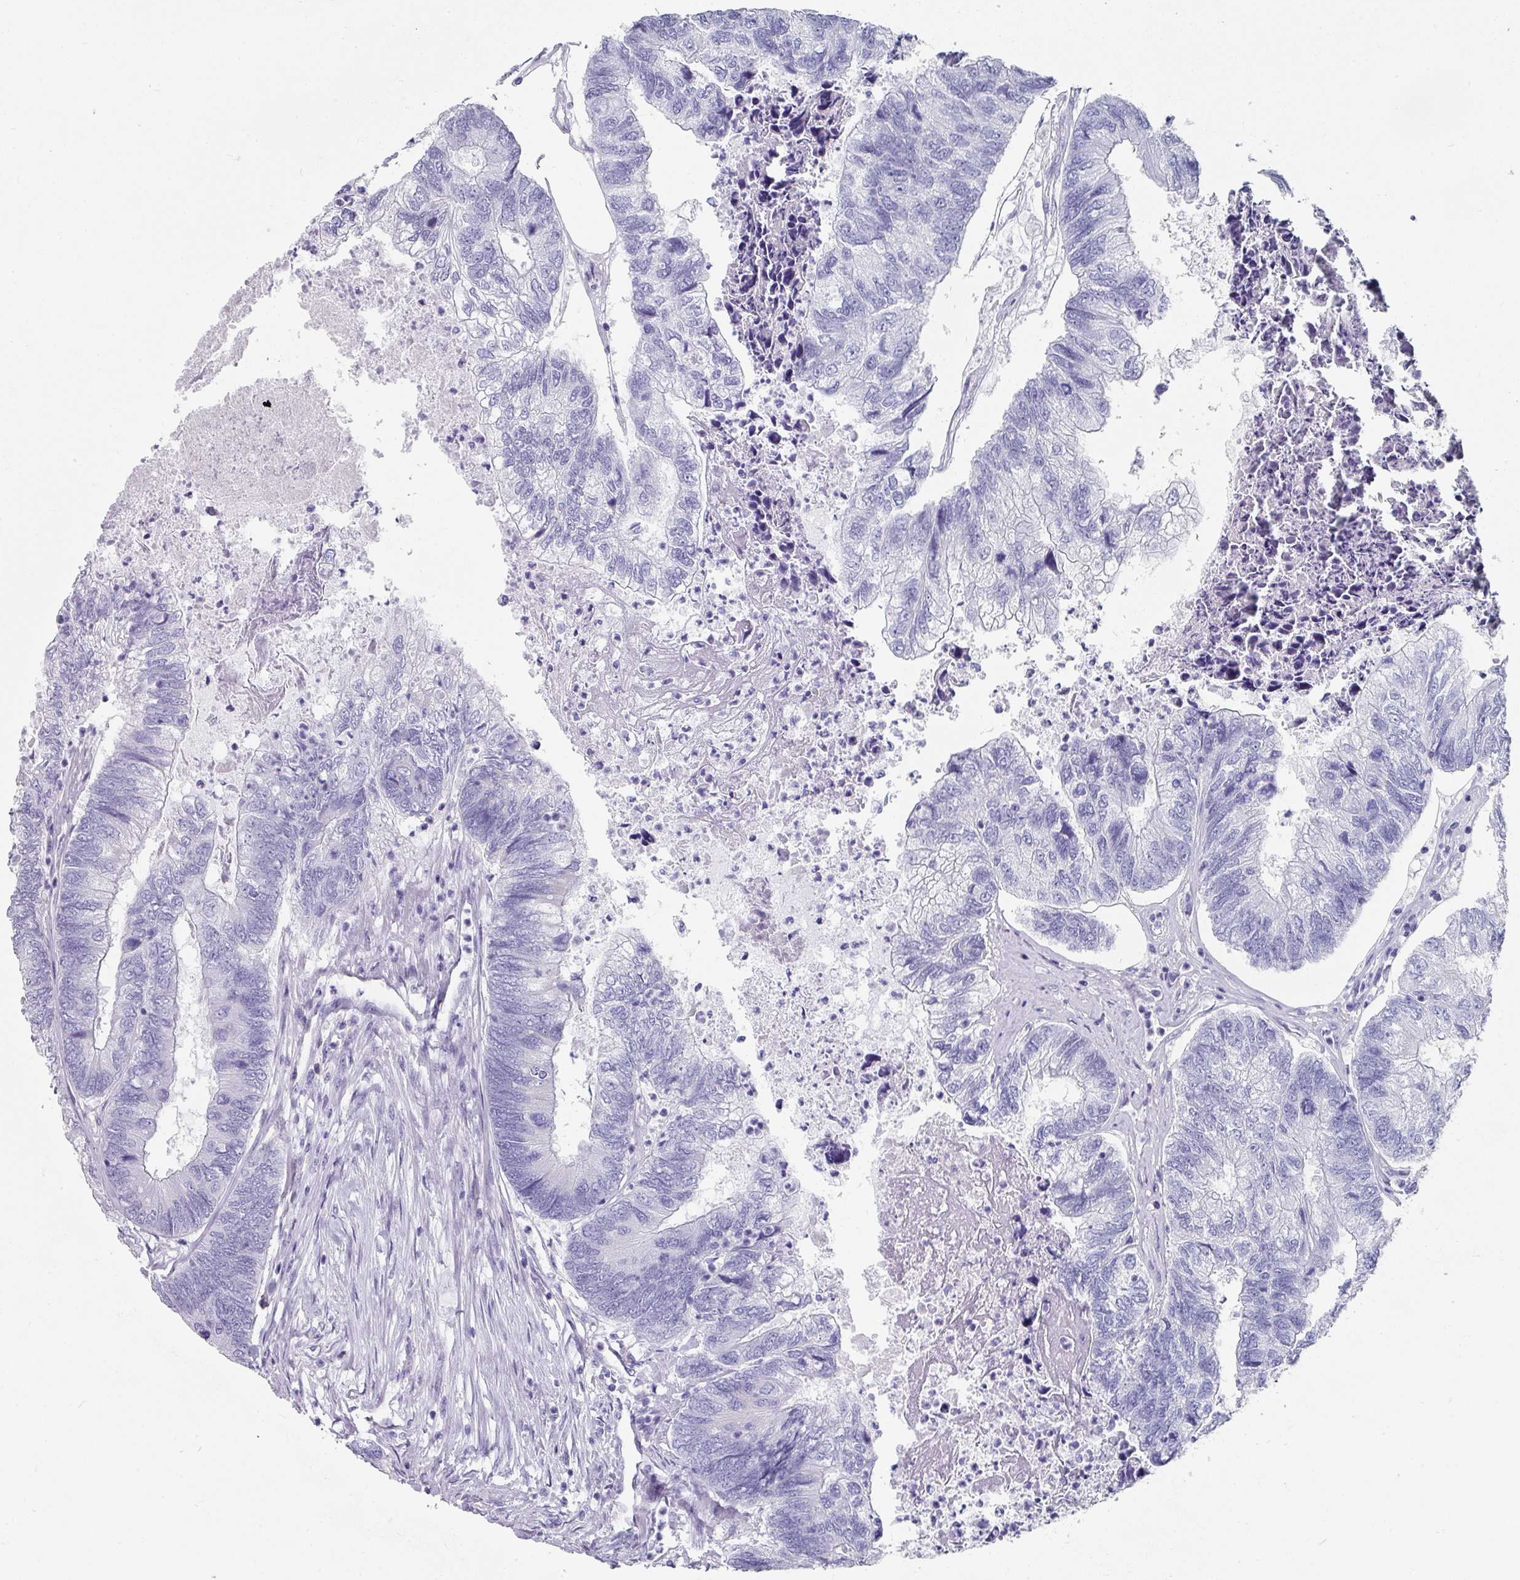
{"staining": {"intensity": "negative", "quantity": "none", "location": "none"}, "tissue": "colorectal cancer", "cell_type": "Tumor cells", "image_type": "cancer", "snomed": [{"axis": "morphology", "description": "Adenocarcinoma, NOS"}, {"axis": "topography", "description": "Colon"}], "caption": "The immunohistochemistry photomicrograph has no significant staining in tumor cells of colorectal cancer (adenocarcinoma) tissue.", "gene": "SETBP1", "patient": {"sex": "female", "age": 67}}